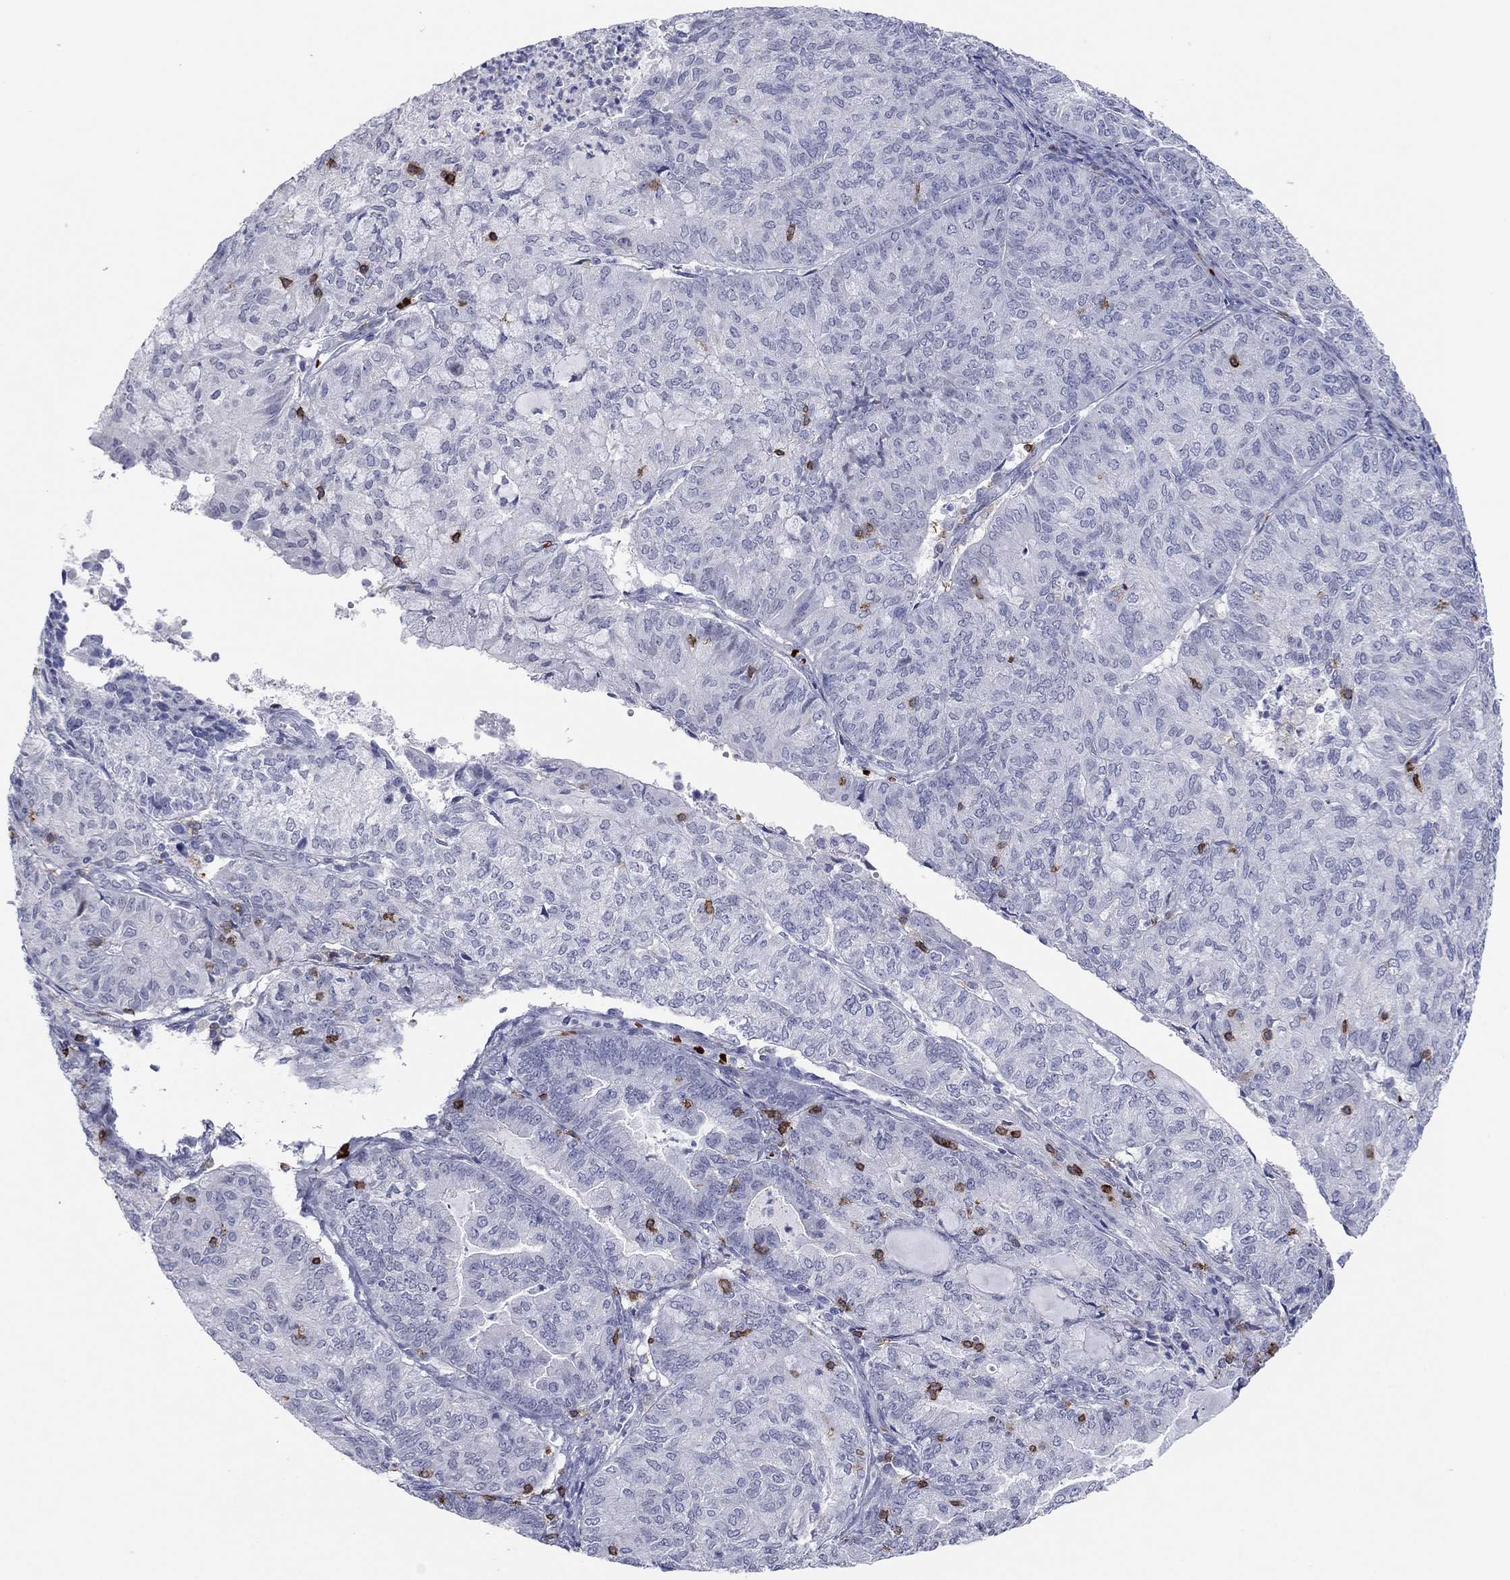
{"staining": {"intensity": "negative", "quantity": "none", "location": "none"}, "tissue": "endometrial cancer", "cell_type": "Tumor cells", "image_type": "cancer", "snomed": [{"axis": "morphology", "description": "Adenocarcinoma, NOS"}, {"axis": "topography", "description": "Endometrium"}], "caption": "Tumor cells show no significant expression in endometrial cancer (adenocarcinoma).", "gene": "ITGAE", "patient": {"sex": "female", "age": 82}}